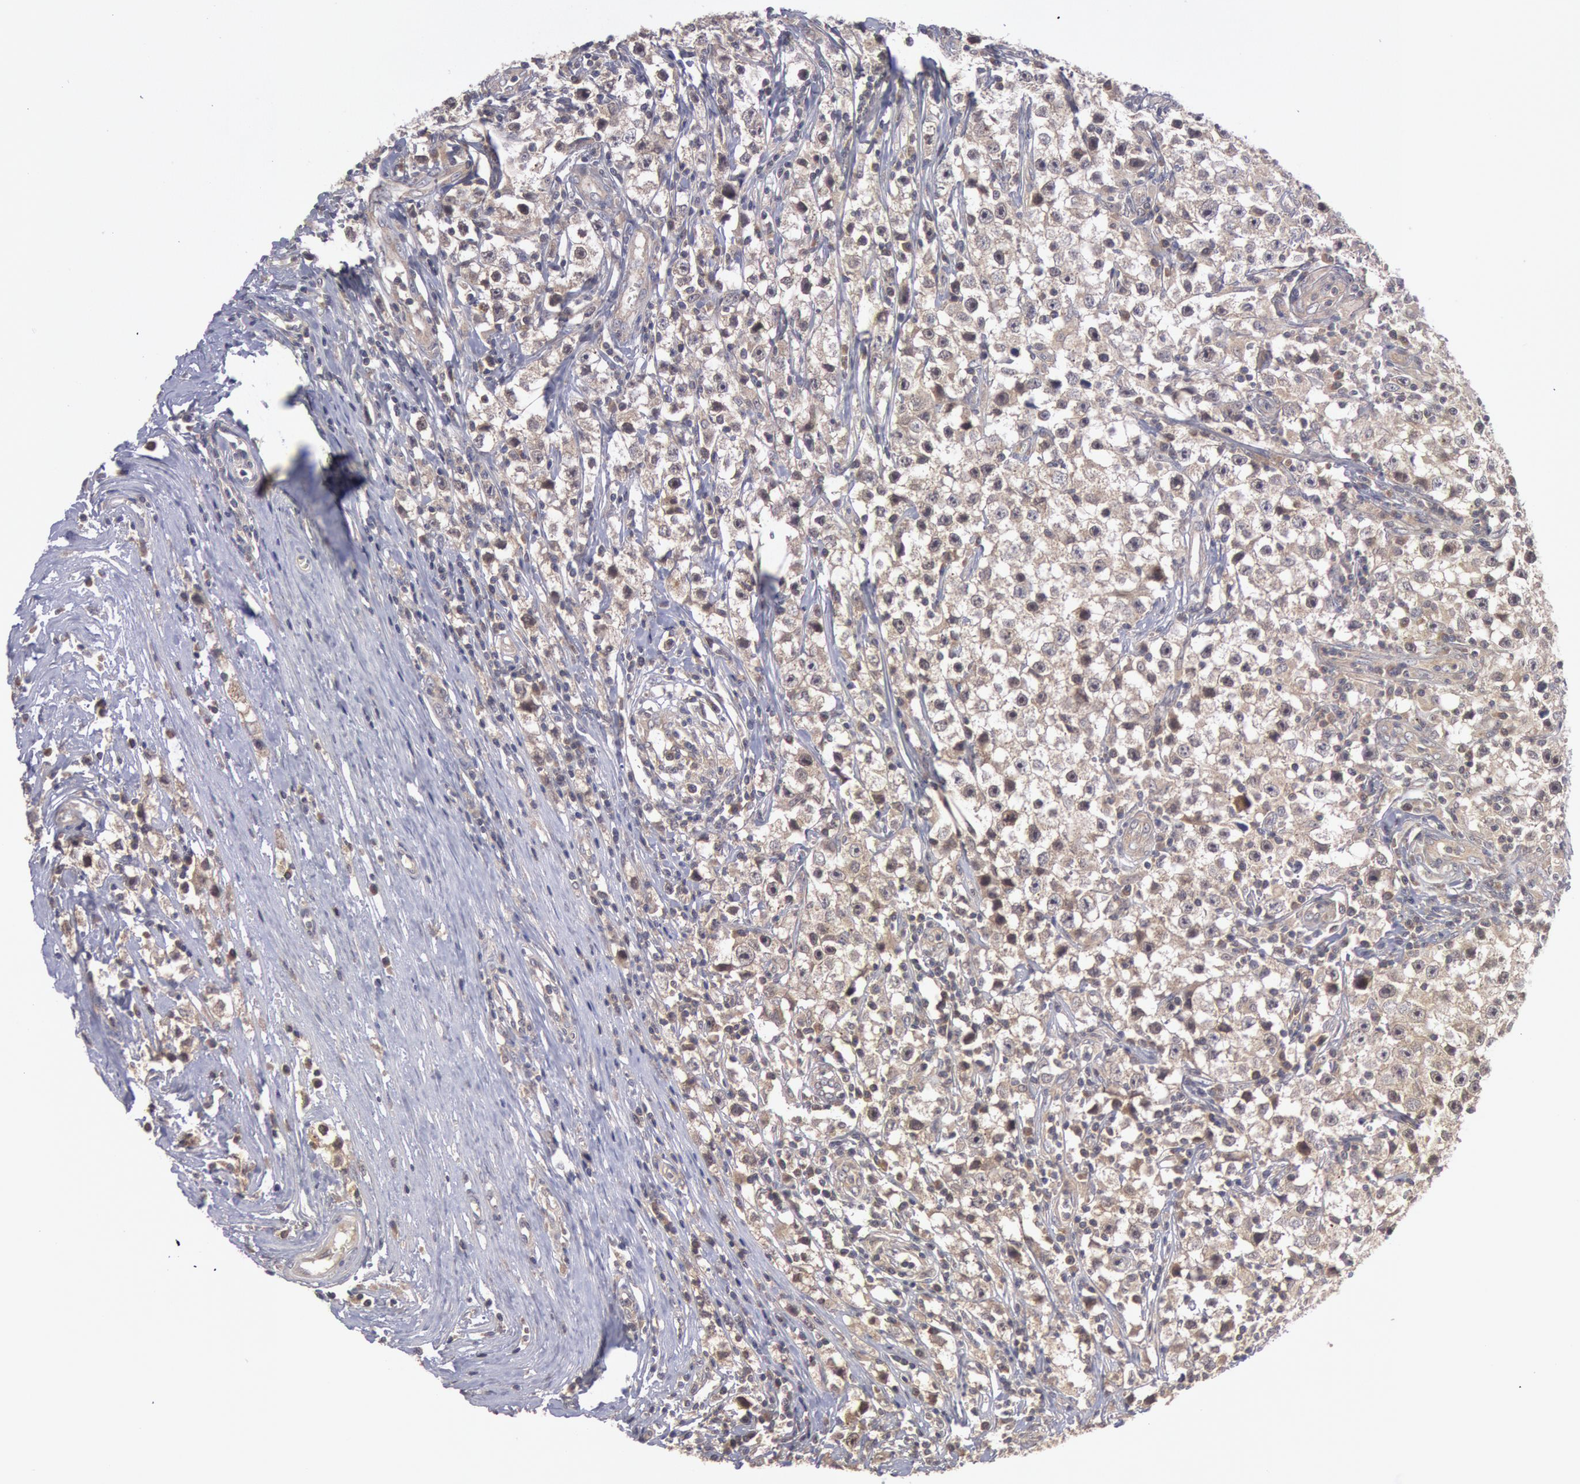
{"staining": {"intensity": "weak", "quantity": ">75%", "location": "cytoplasmic/membranous,nuclear"}, "tissue": "testis cancer", "cell_type": "Tumor cells", "image_type": "cancer", "snomed": [{"axis": "morphology", "description": "Seminoma, NOS"}, {"axis": "topography", "description": "Testis"}], "caption": "About >75% of tumor cells in human seminoma (testis) show weak cytoplasmic/membranous and nuclear protein positivity as visualized by brown immunohistochemical staining.", "gene": "BRAF", "patient": {"sex": "male", "age": 35}}